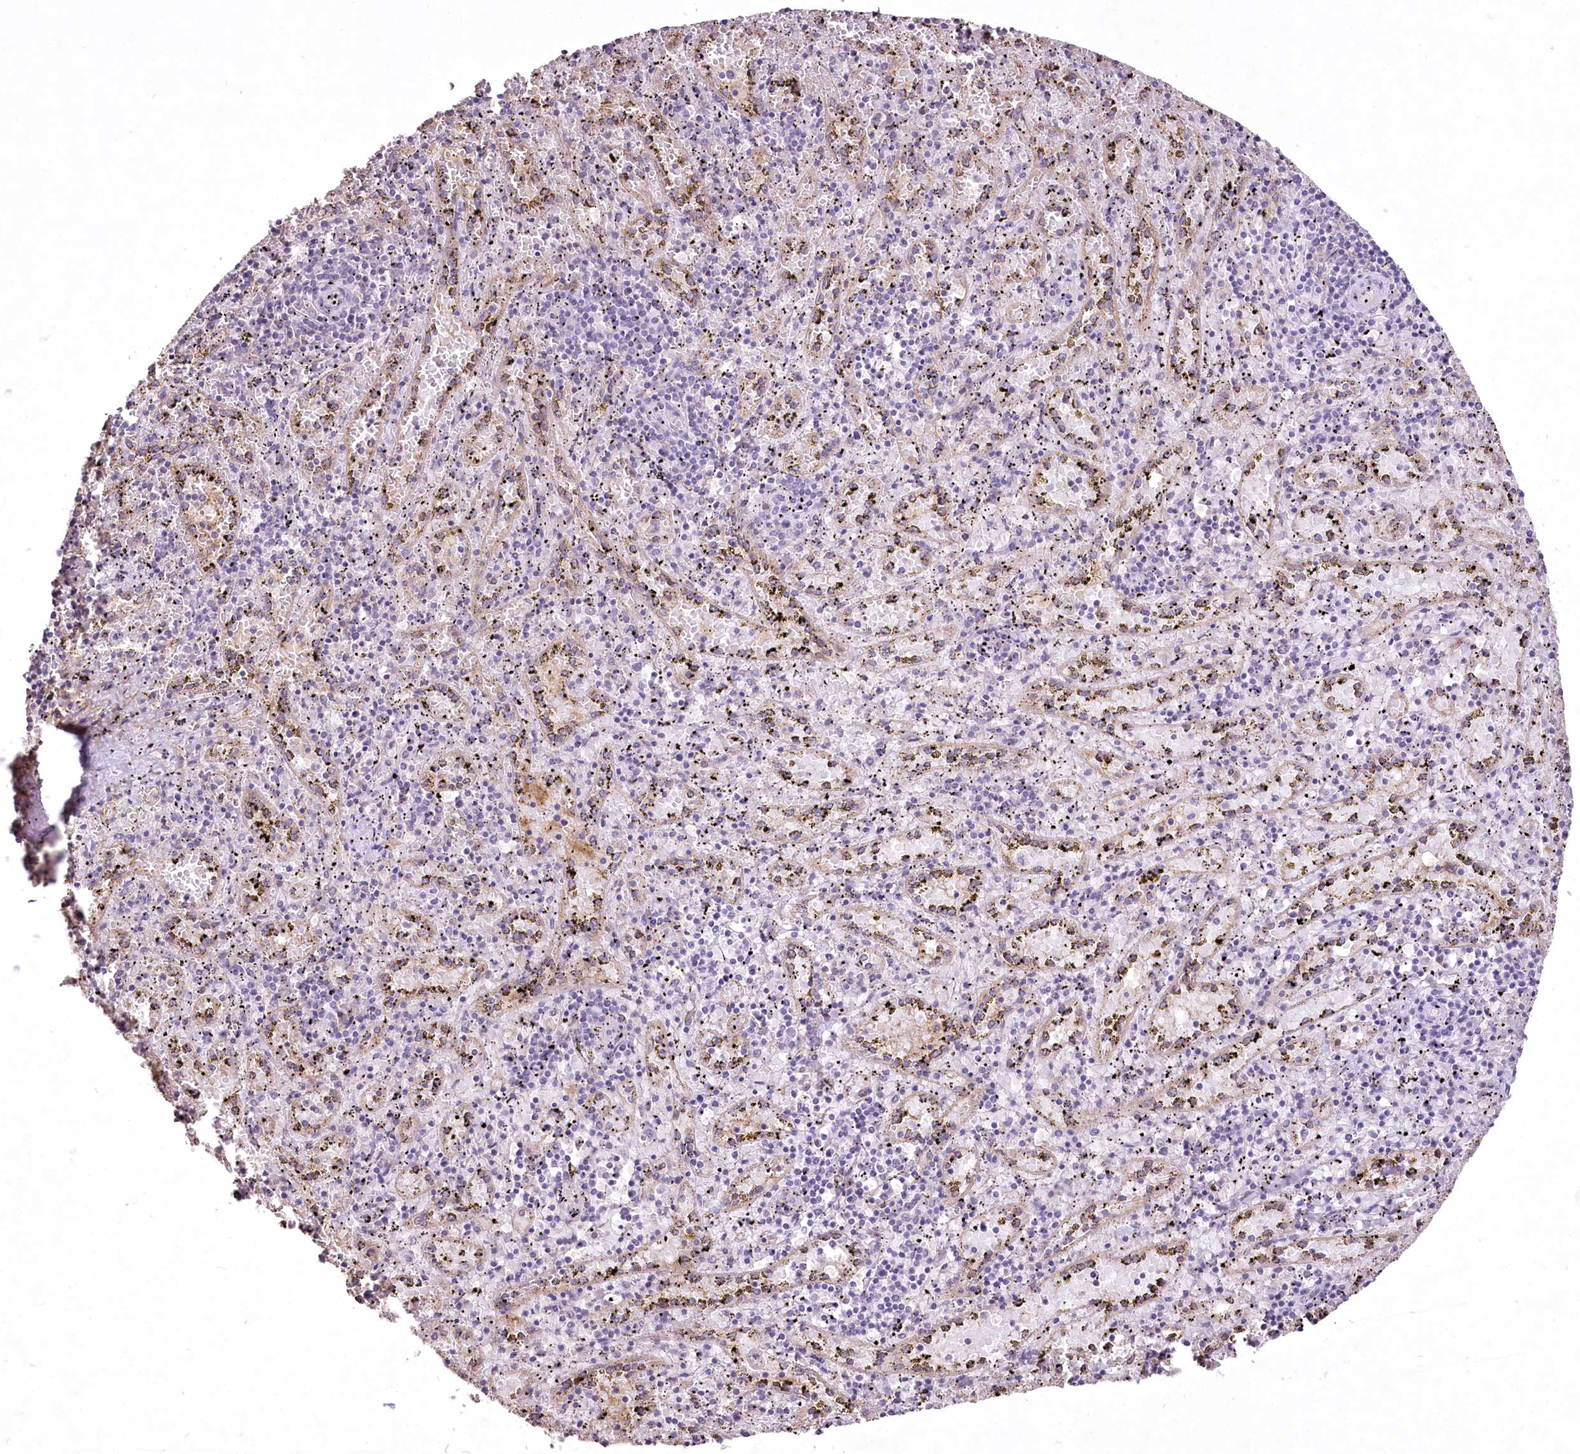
{"staining": {"intensity": "negative", "quantity": "none", "location": "none"}, "tissue": "spleen", "cell_type": "Cells in red pulp", "image_type": "normal", "snomed": [{"axis": "morphology", "description": "Normal tissue, NOS"}, {"axis": "topography", "description": "Spleen"}], "caption": "Immunohistochemistry (IHC) histopathology image of benign spleen: spleen stained with DAB (3,3'-diaminobenzidine) demonstrates no significant protein expression in cells in red pulp.", "gene": "ENPP1", "patient": {"sex": "male", "age": 11}}